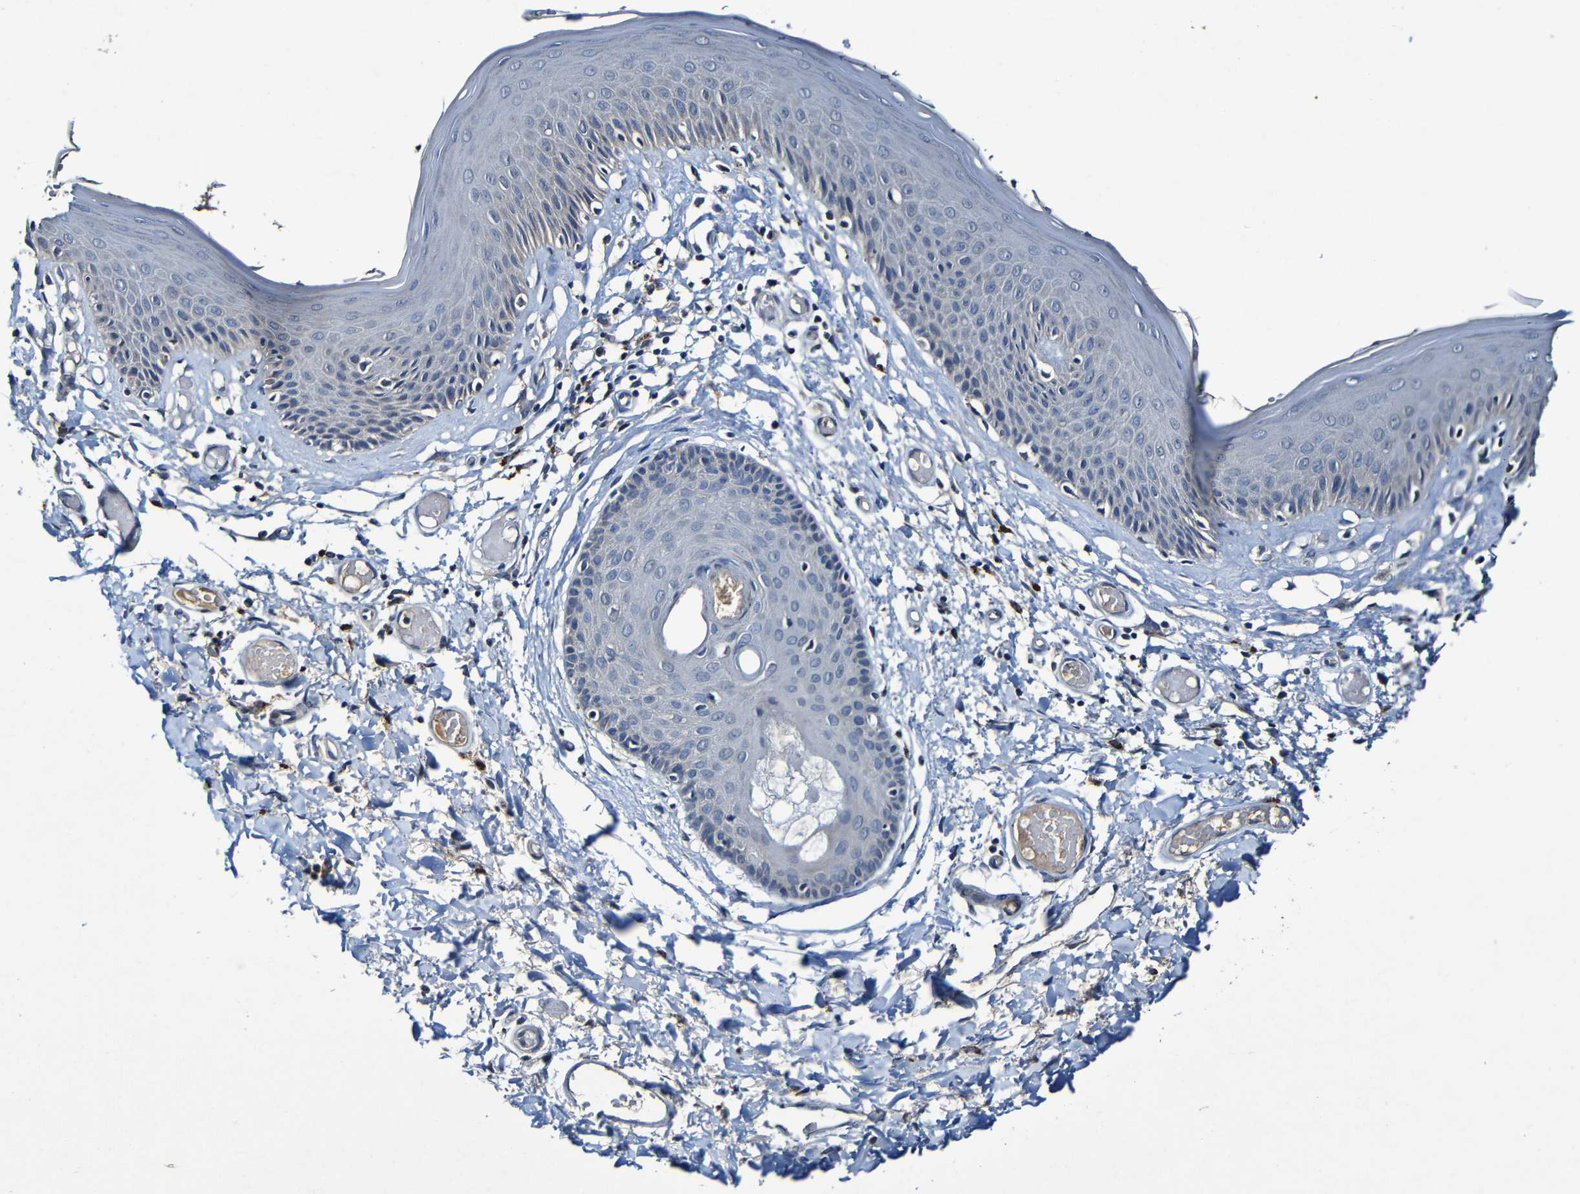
{"staining": {"intensity": "weak", "quantity": "<25%", "location": "cytoplasmic/membranous"}, "tissue": "skin", "cell_type": "Epidermal cells", "image_type": "normal", "snomed": [{"axis": "morphology", "description": "Normal tissue, NOS"}, {"axis": "topography", "description": "Vulva"}], "caption": "A histopathology image of skin stained for a protein reveals no brown staining in epidermal cells.", "gene": "LRRC70", "patient": {"sex": "female", "age": 73}}